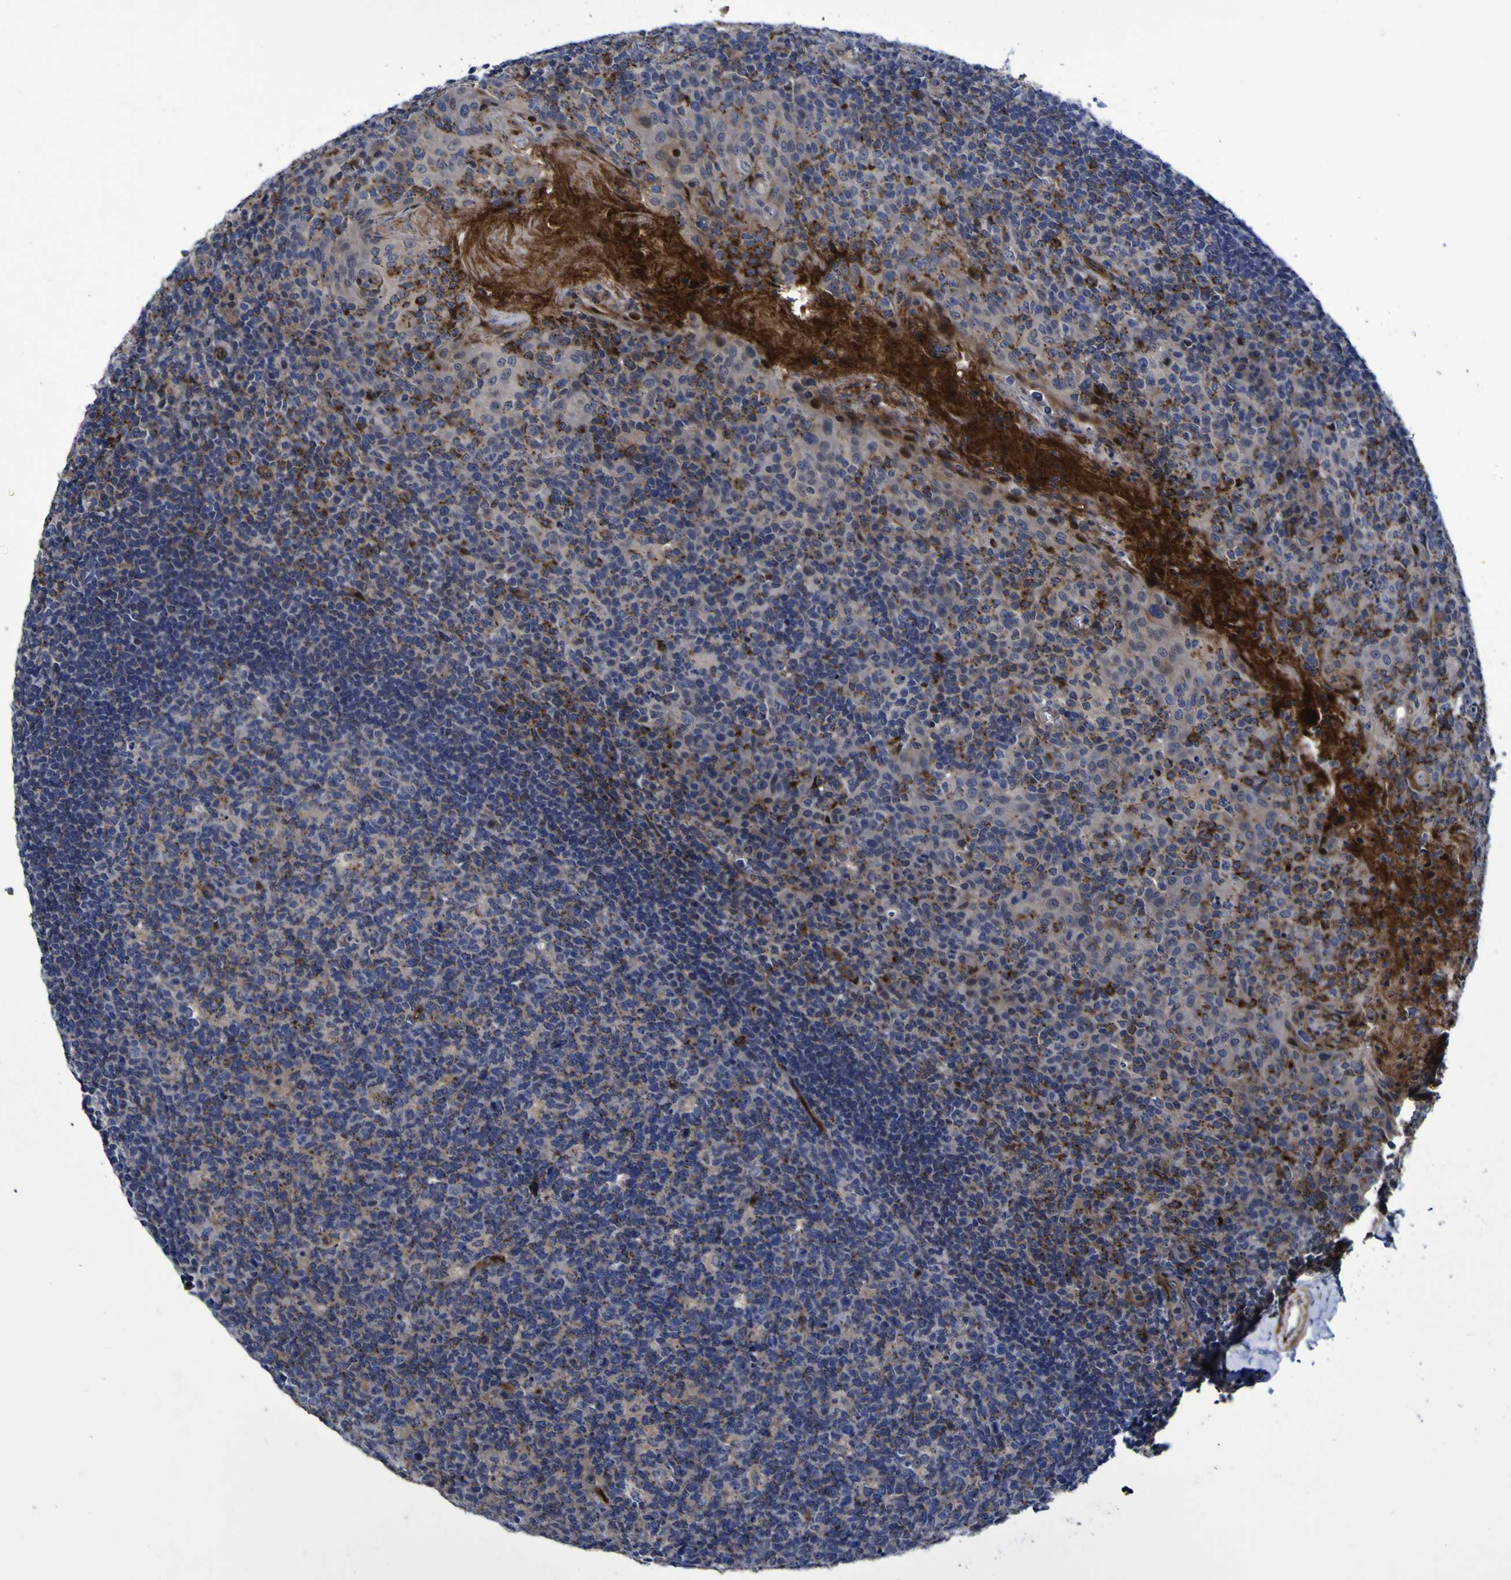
{"staining": {"intensity": "strong", "quantity": "25%-75%", "location": "cytoplasmic/membranous"}, "tissue": "tonsil", "cell_type": "Germinal center cells", "image_type": "normal", "snomed": [{"axis": "morphology", "description": "Normal tissue, NOS"}, {"axis": "topography", "description": "Tonsil"}], "caption": "Immunohistochemical staining of benign tonsil demonstrates strong cytoplasmic/membranous protein expression in about 25%-75% of germinal center cells.", "gene": "MGLL", "patient": {"sex": "male", "age": 17}}